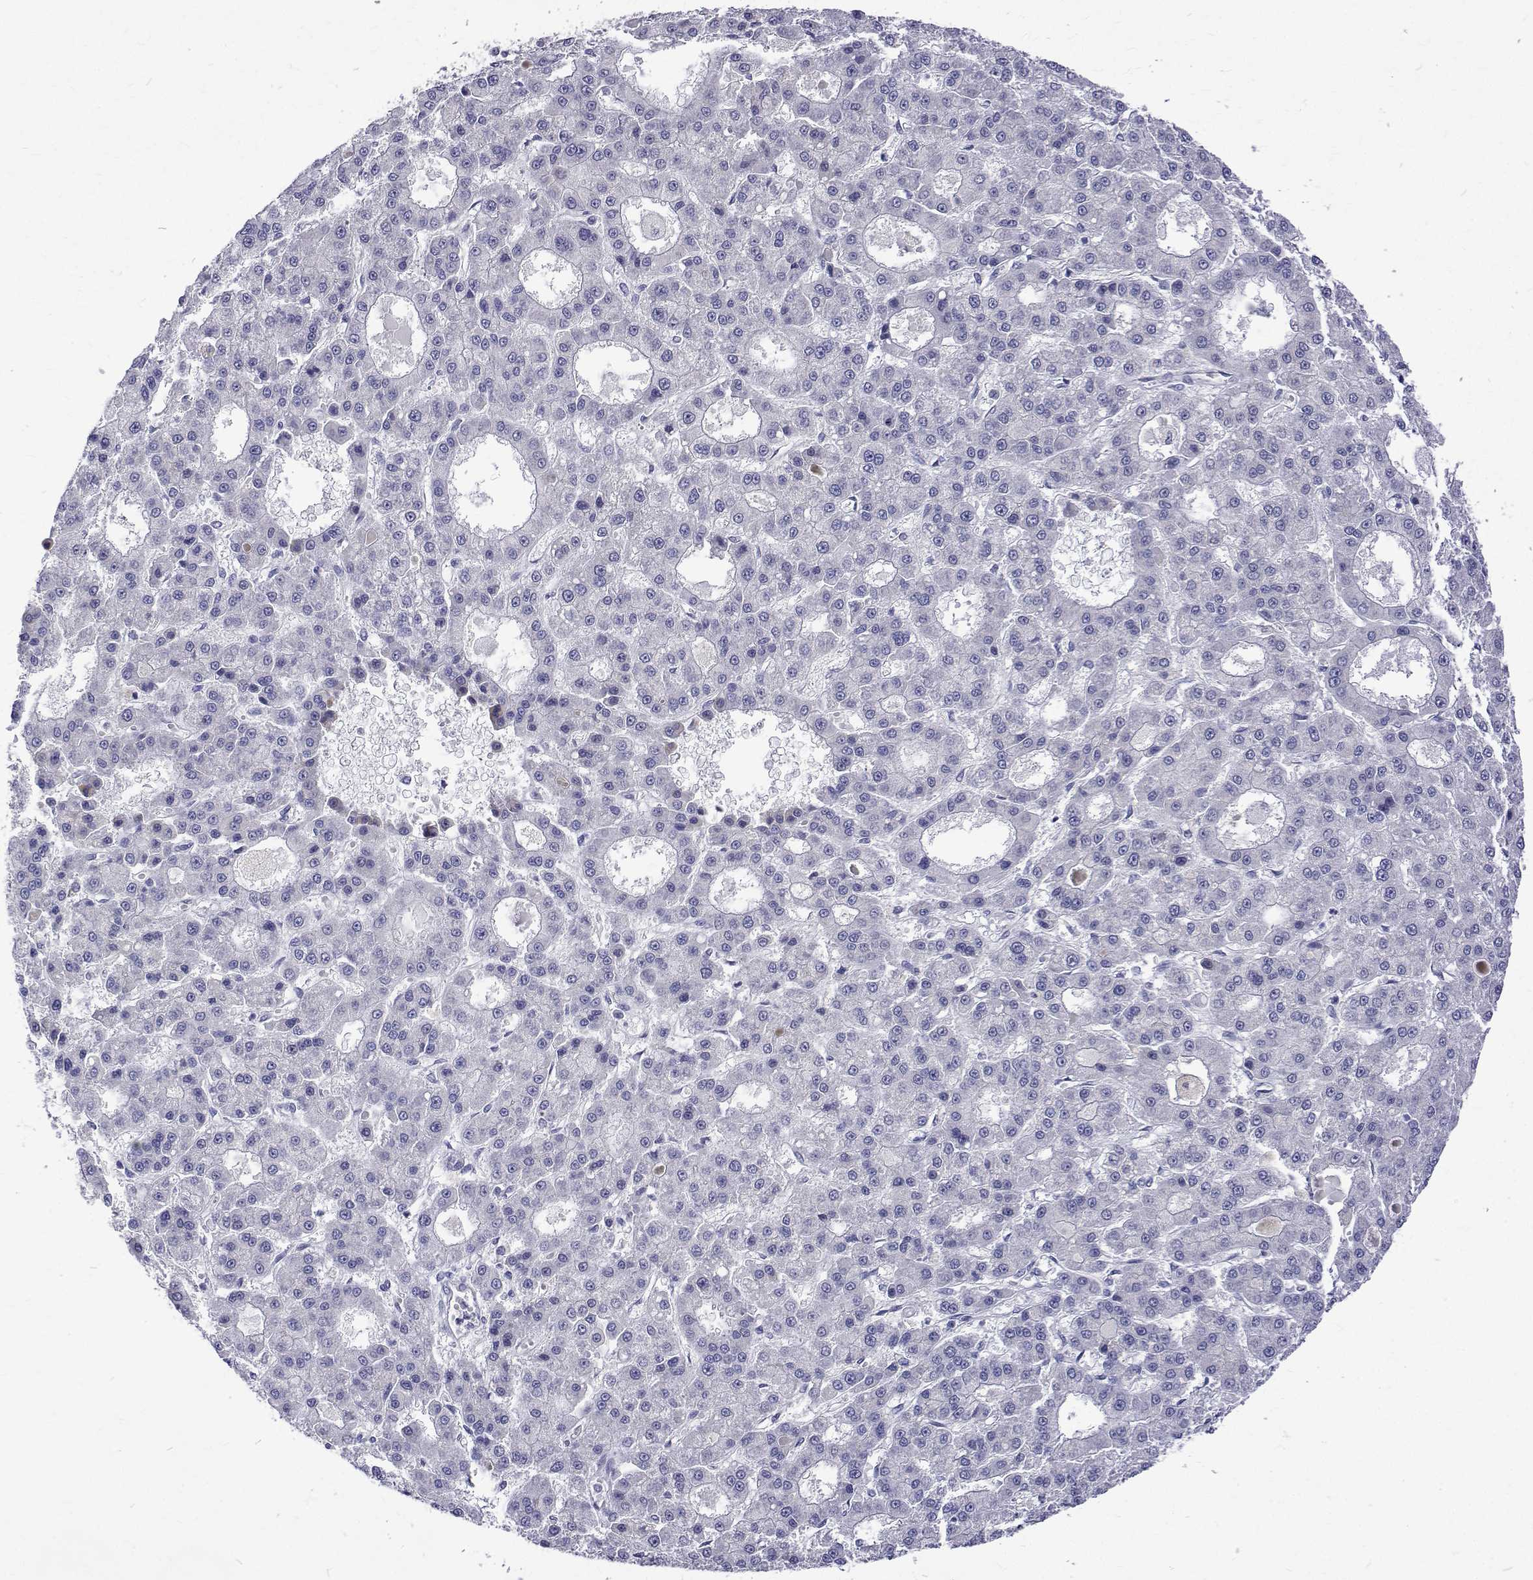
{"staining": {"intensity": "negative", "quantity": "none", "location": "none"}, "tissue": "liver cancer", "cell_type": "Tumor cells", "image_type": "cancer", "snomed": [{"axis": "morphology", "description": "Carcinoma, Hepatocellular, NOS"}, {"axis": "topography", "description": "Liver"}], "caption": "An immunohistochemistry photomicrograph of liver hepatocellular carcinoma is shown. There is no staining in tumor cells of liver hepatocellular carcinoma.", "gene": "PADI1", "patient": {"sex": "male", "age": 70}}